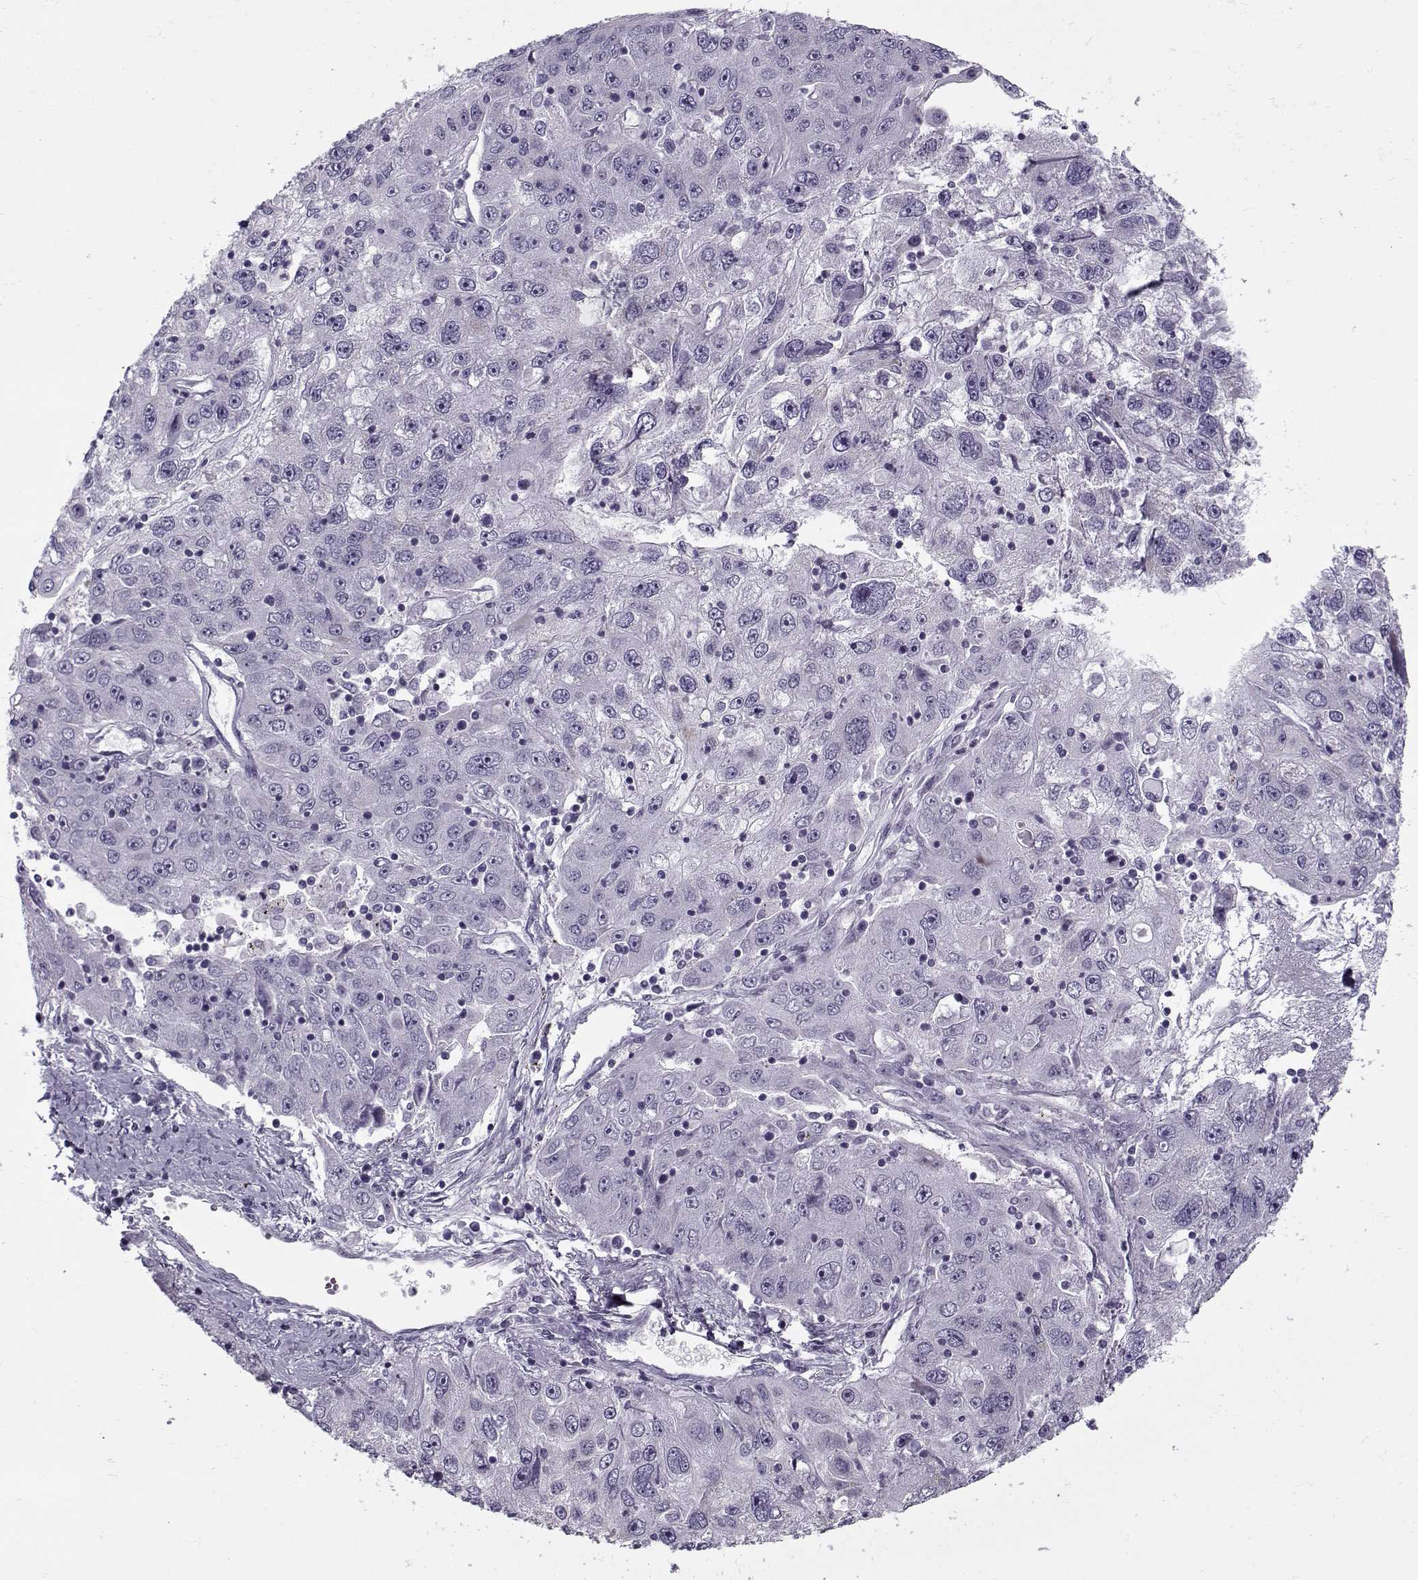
{"staining": {"intensity": "negative", "quantity": "none", "location": "none"}, "tissue": "stomach cancer", "cell_type": "Tumor cells", "image_type": "cancer", "snomed": [{"axis": "morphology", "description": "Adenocarcinoma, NOS"}, {"axis": "topography", "description": "Stomach"}], "caption": "The histopathology image reveals no significant staining in tumor cells of stomach adenocarcinoma.", "gene": "PP2D1", "patient": {"sex": "male", "age": 56}}